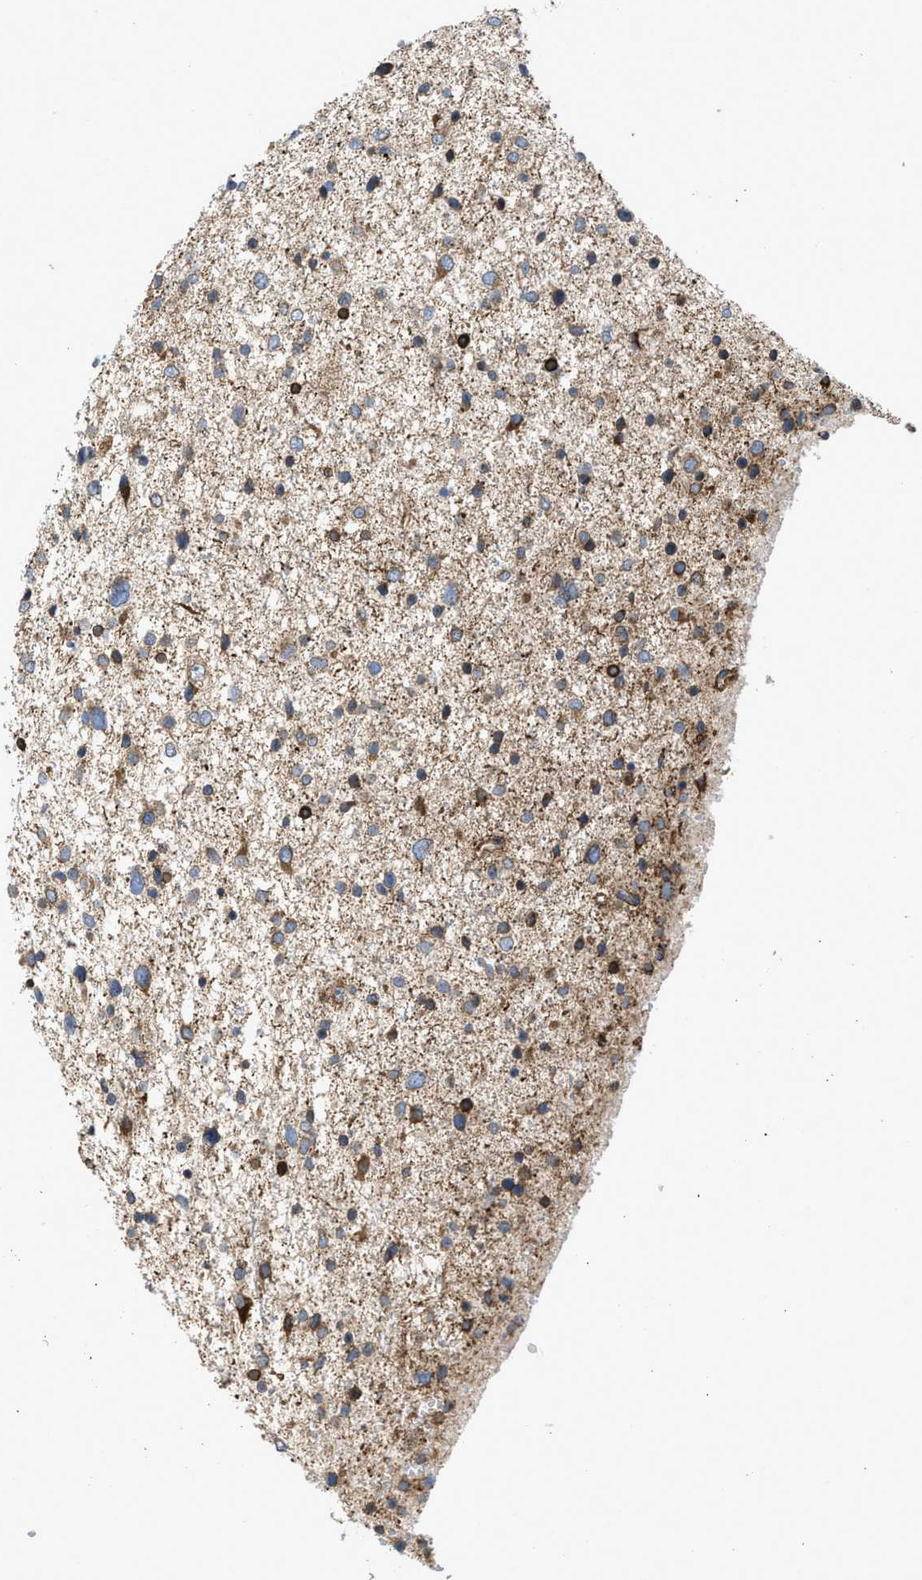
{"staining": {"intensity": "moderate", "quantity": "<25%", "location": "cytoplasmic/membranous"}, "tissue": "glioma", "cell_type": "Tumor cells", "image_type": "cancer", "snomed": [{"axis": "morphology", "description": "Glioma, malignant, Low grade"}, {"axis": "topography", "description": "Brain"}], "caption": "Protein staining of malignant low-grade glioma tissue displays moderate cytoplasmic/membranous expression in approximately <25% of tumor cells.", "gene": "ERLIN2", "patient": {"sex": "female", "age": 37}}